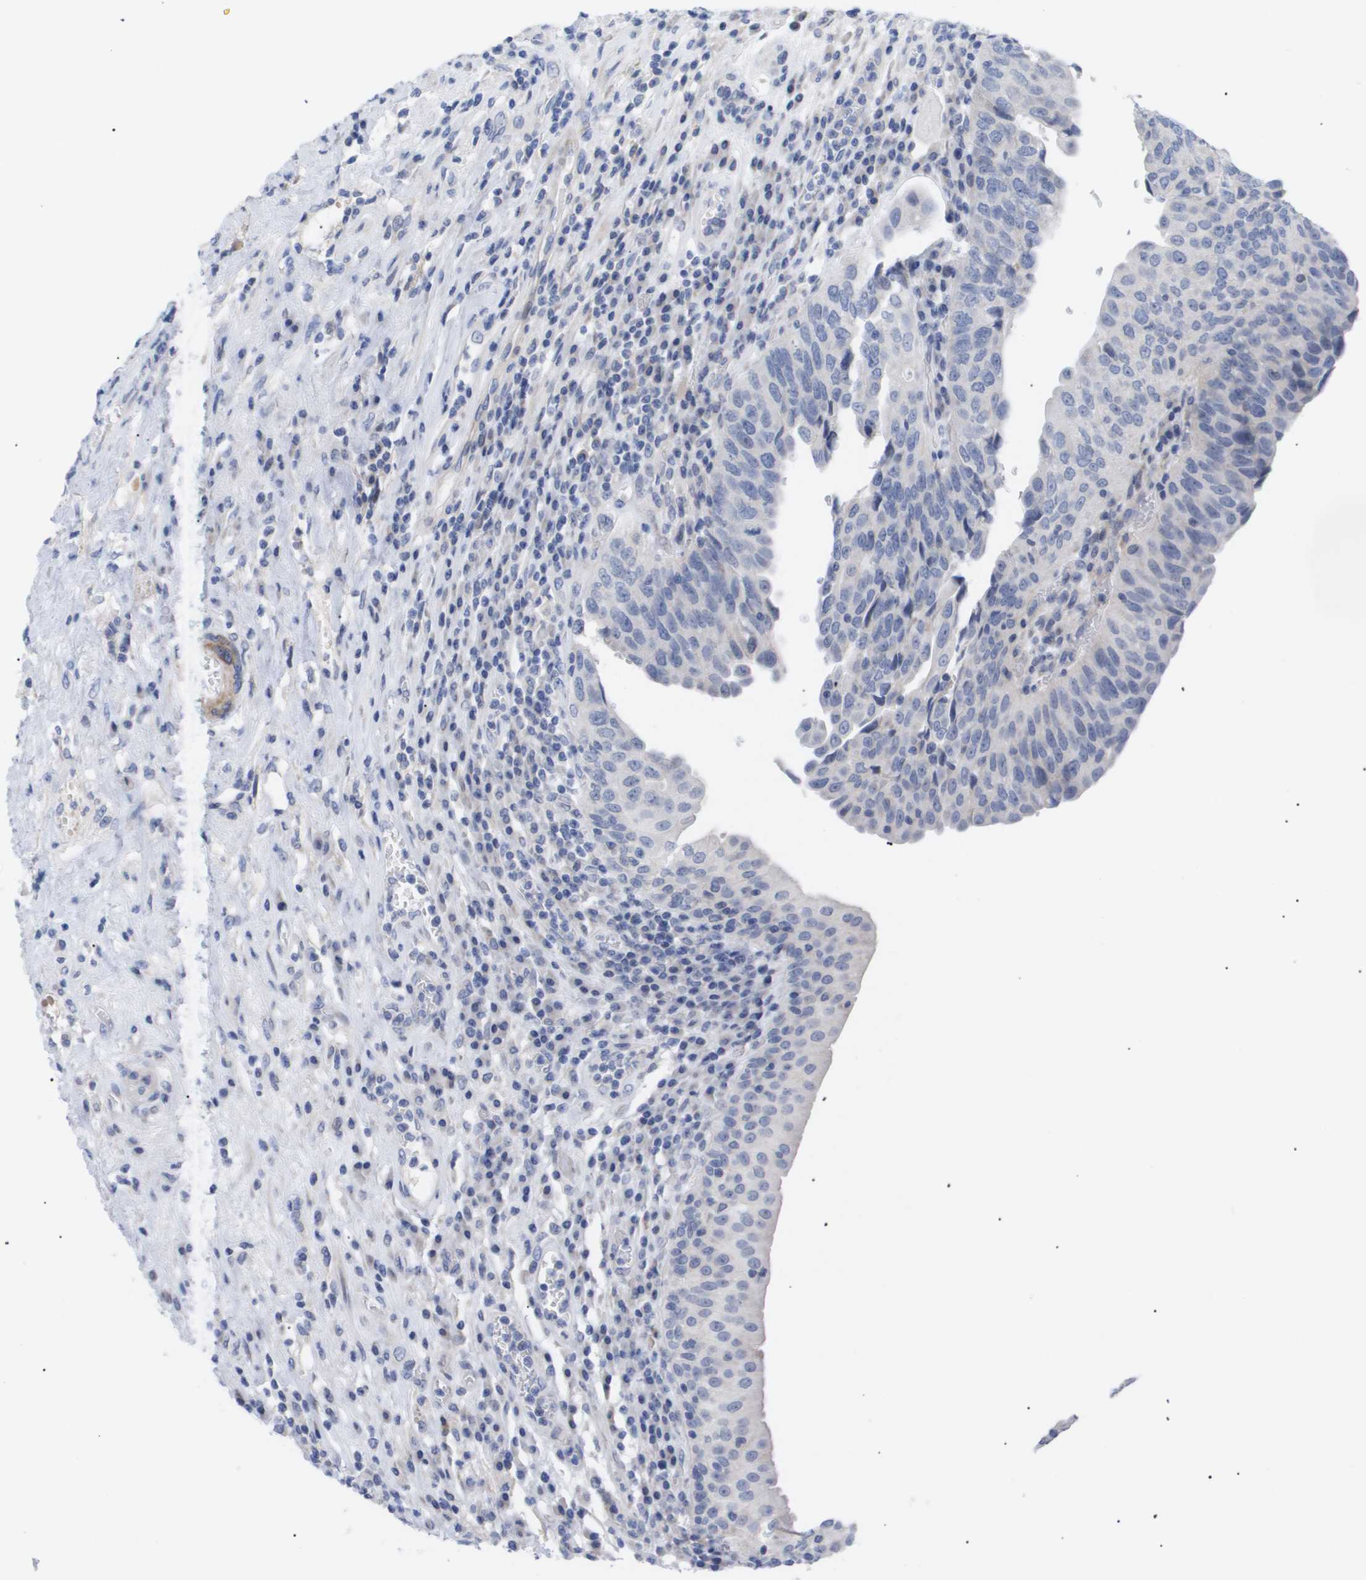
{"staining": {"intensity": "negative", "quantity": "none", "location": "none"}, "tissue": "urothelial cancer", "cell_type": "Tumor cells", "image_type": "cancer", "snomed": [{"axis": "morphology", "description": "Urothelial carcinoma, High grade"}, {"axis": "topography", "description": "Urinary bladder"}], "caption": "Immunohistochemical staining of urothelial carcinoma (high-grade) demonstrates no significant staining in tumor cells.", "gene": "CAV3", "patient": {"sex": "female", "age": 80}}